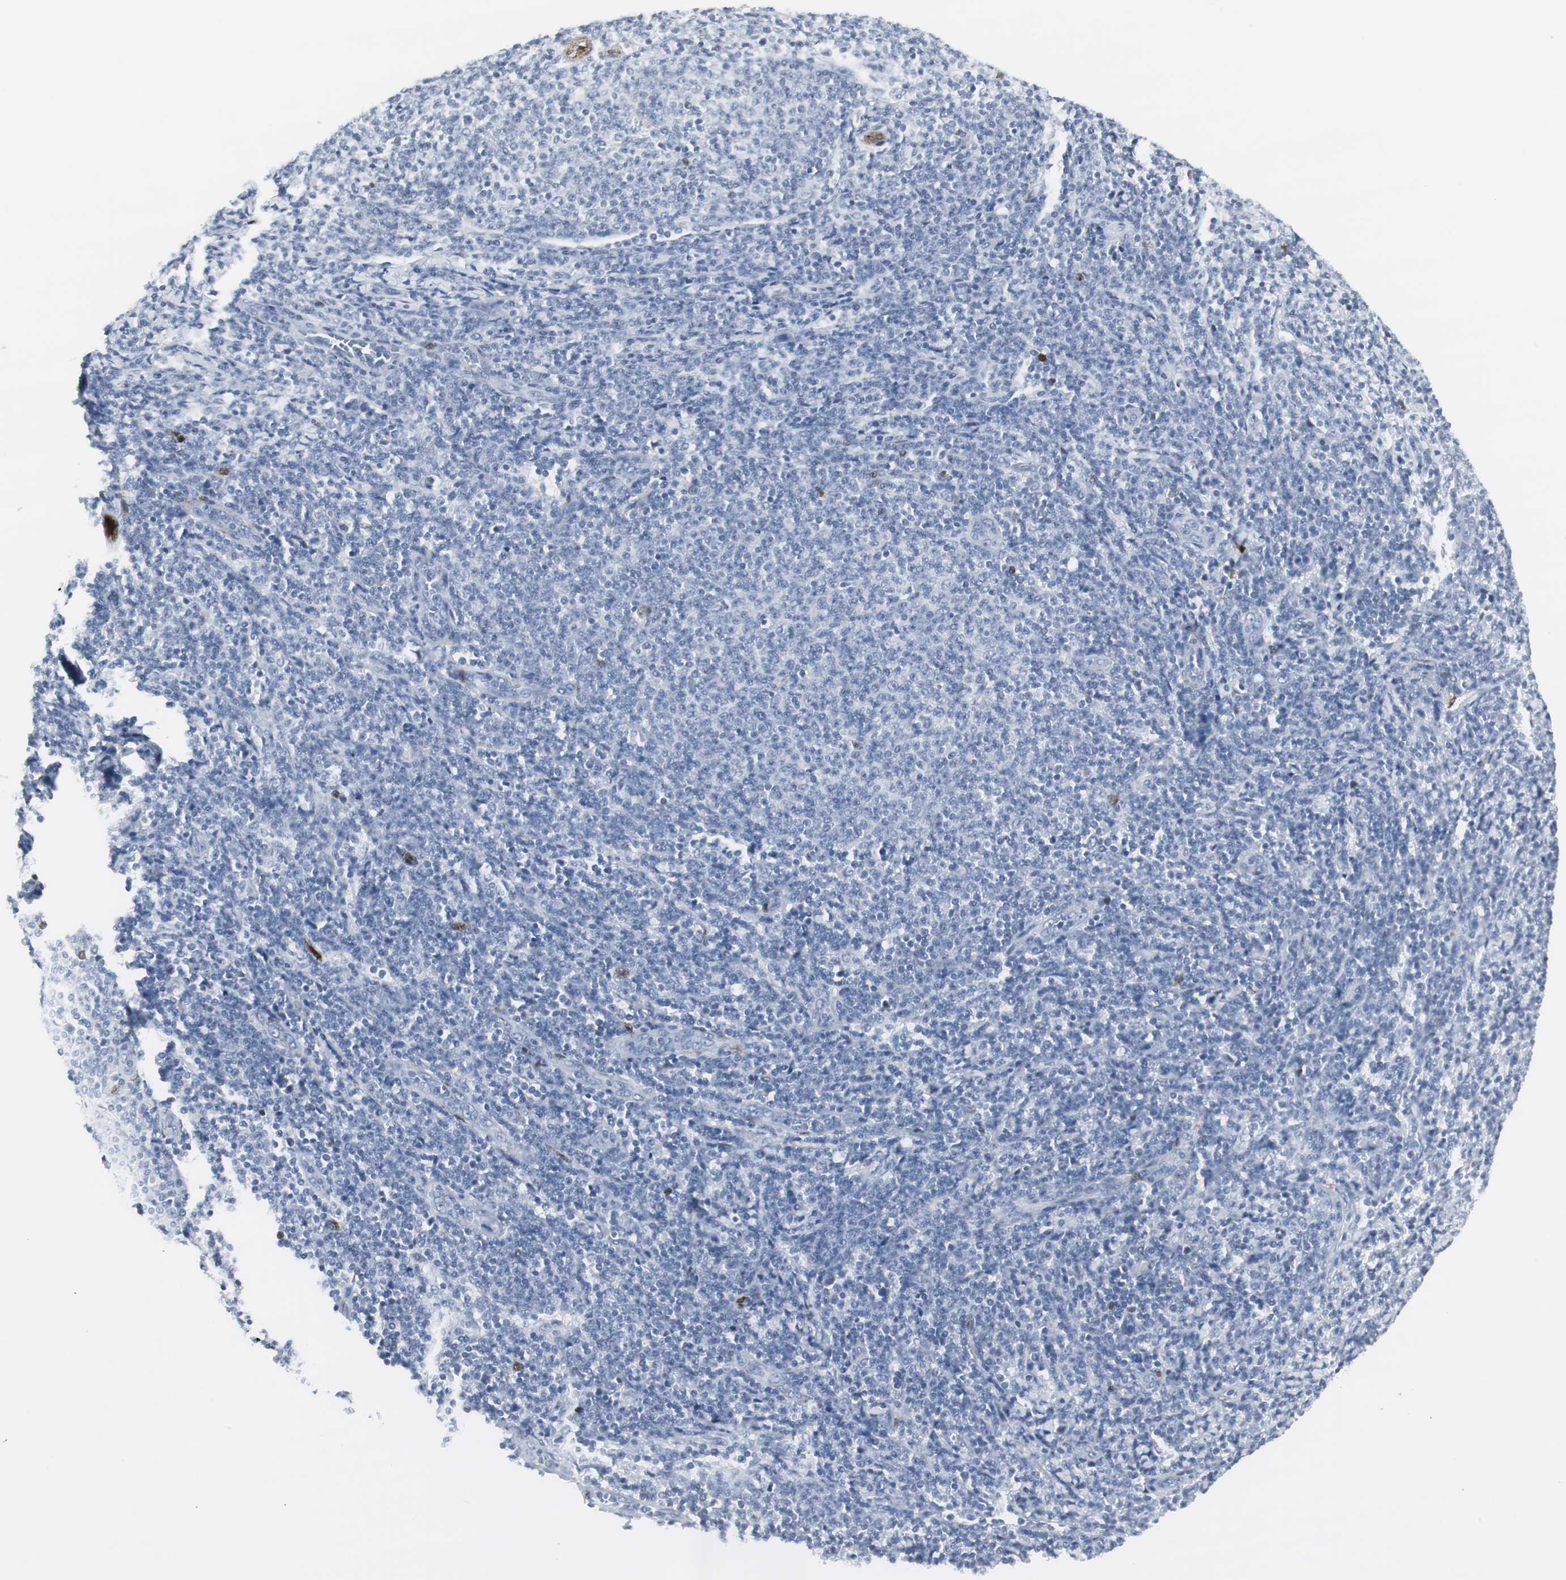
{"staining": {"intensity": "negative", "quantity": "none", "location": "none"}, "tissue": "lymphoma", "cell_type": "Tumor cells", "image_type": "cancer", "snomed": [{"axis": "morphology", "description": "Malignant lymphoma, non-Hodgkin's type, Low grade"}, {"axis": "topography", "description": "Lymph node"}], "caption": "DAB (3,3'-diaminobenzidine) immunohistochemical staining of human lymphoma displays no significant staining in tumor cells.", "gene": "PPP1R14A", "patient": {"sex": "male", "age": 66}}